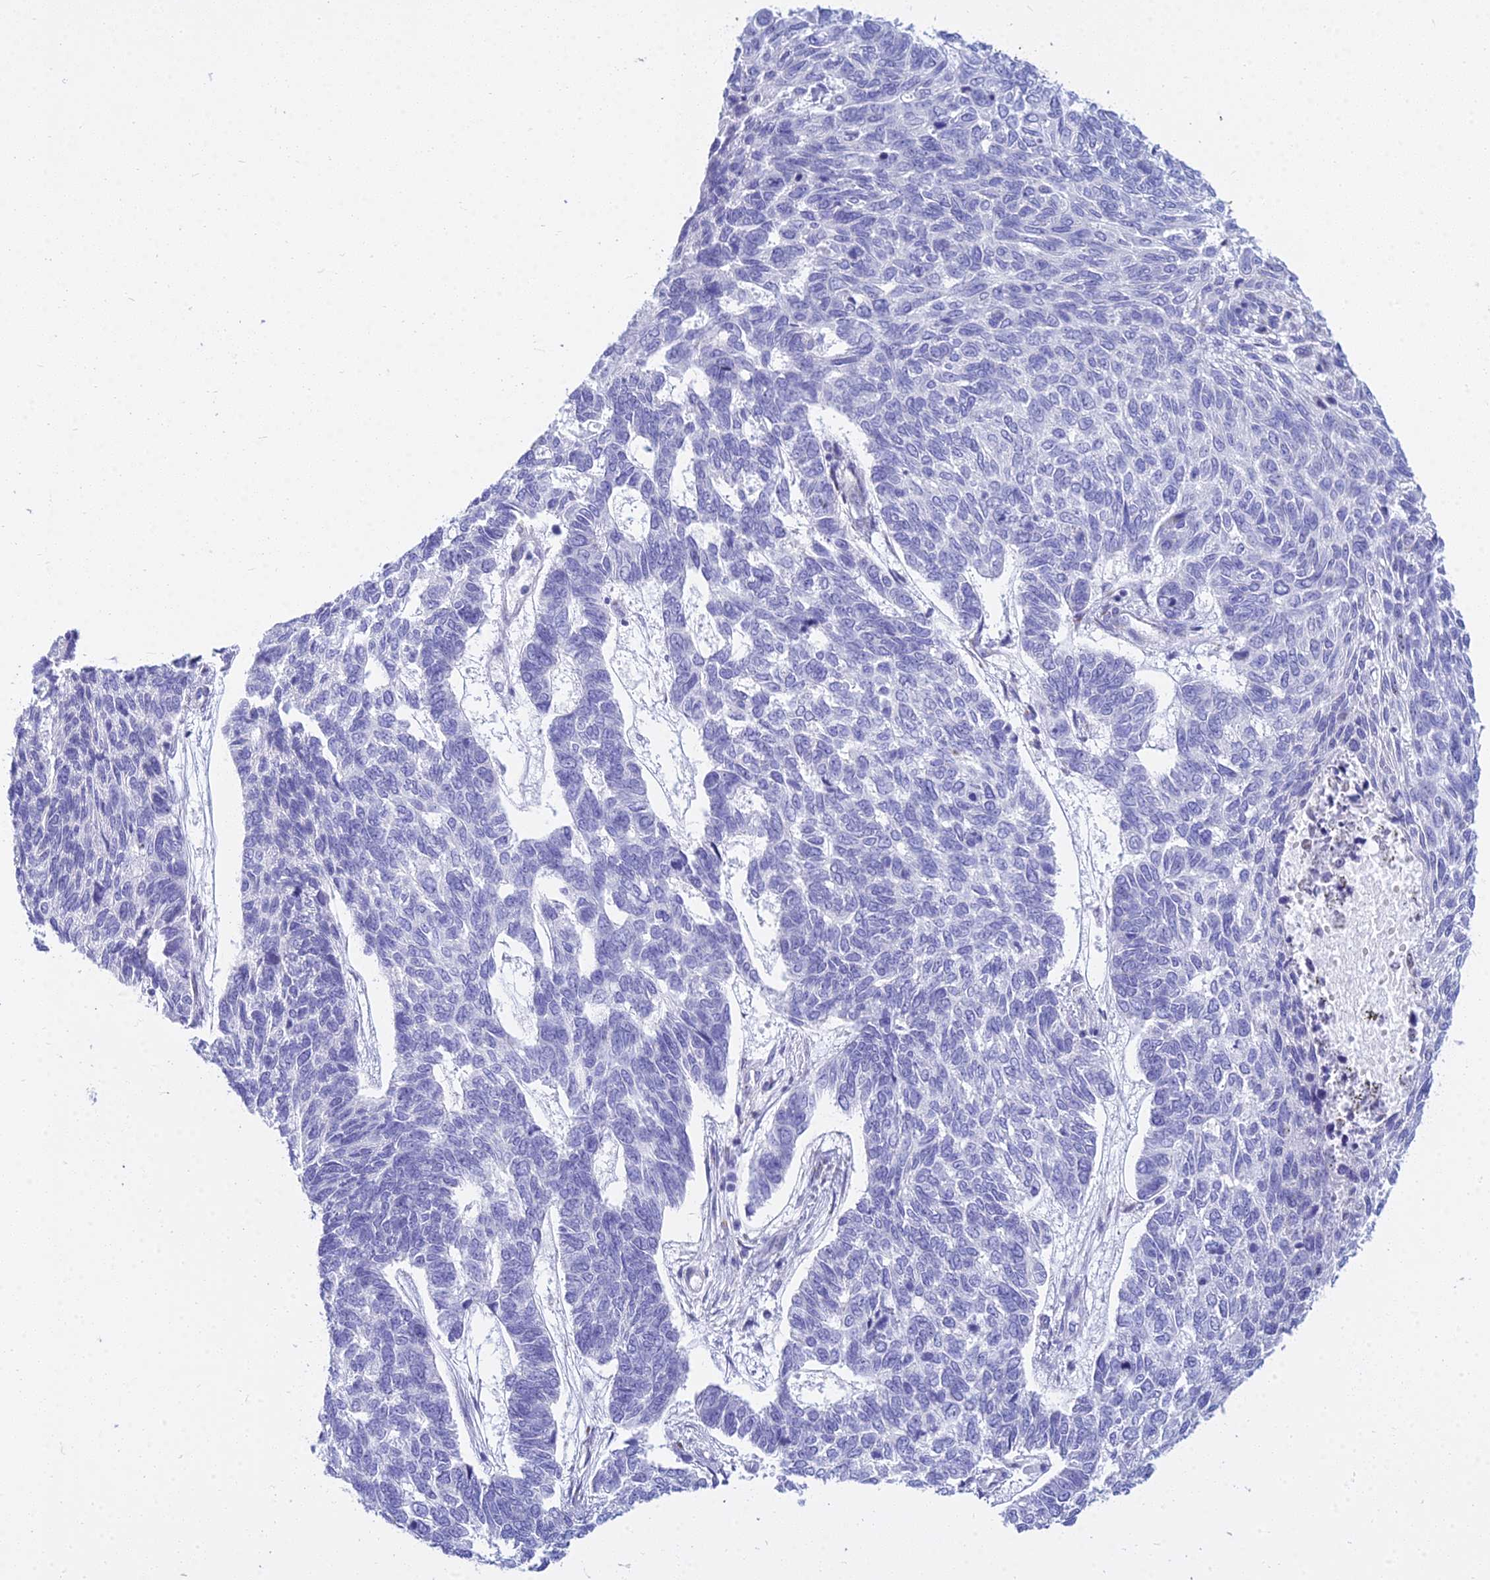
{"staining": {"intensity": "negative", "quantity": "none", "location": "none"}, "tissue": "skin cancer", "cell_type": "Tumor cells", "image_type": "cancer", "snomed": [{"axis": "morphology", "description": "Basal cell carcinoma"}, {"axis": "topography", "description": "Skin"}], "caption": "Immunohistochemistry micrograph of neoplastic tissue: skin basal cell carcinoma stained with DAB displays no significant protein staining in tumor cells.", "gene": "SMIM24", "patient": {"sex": "female", "age": 65}}